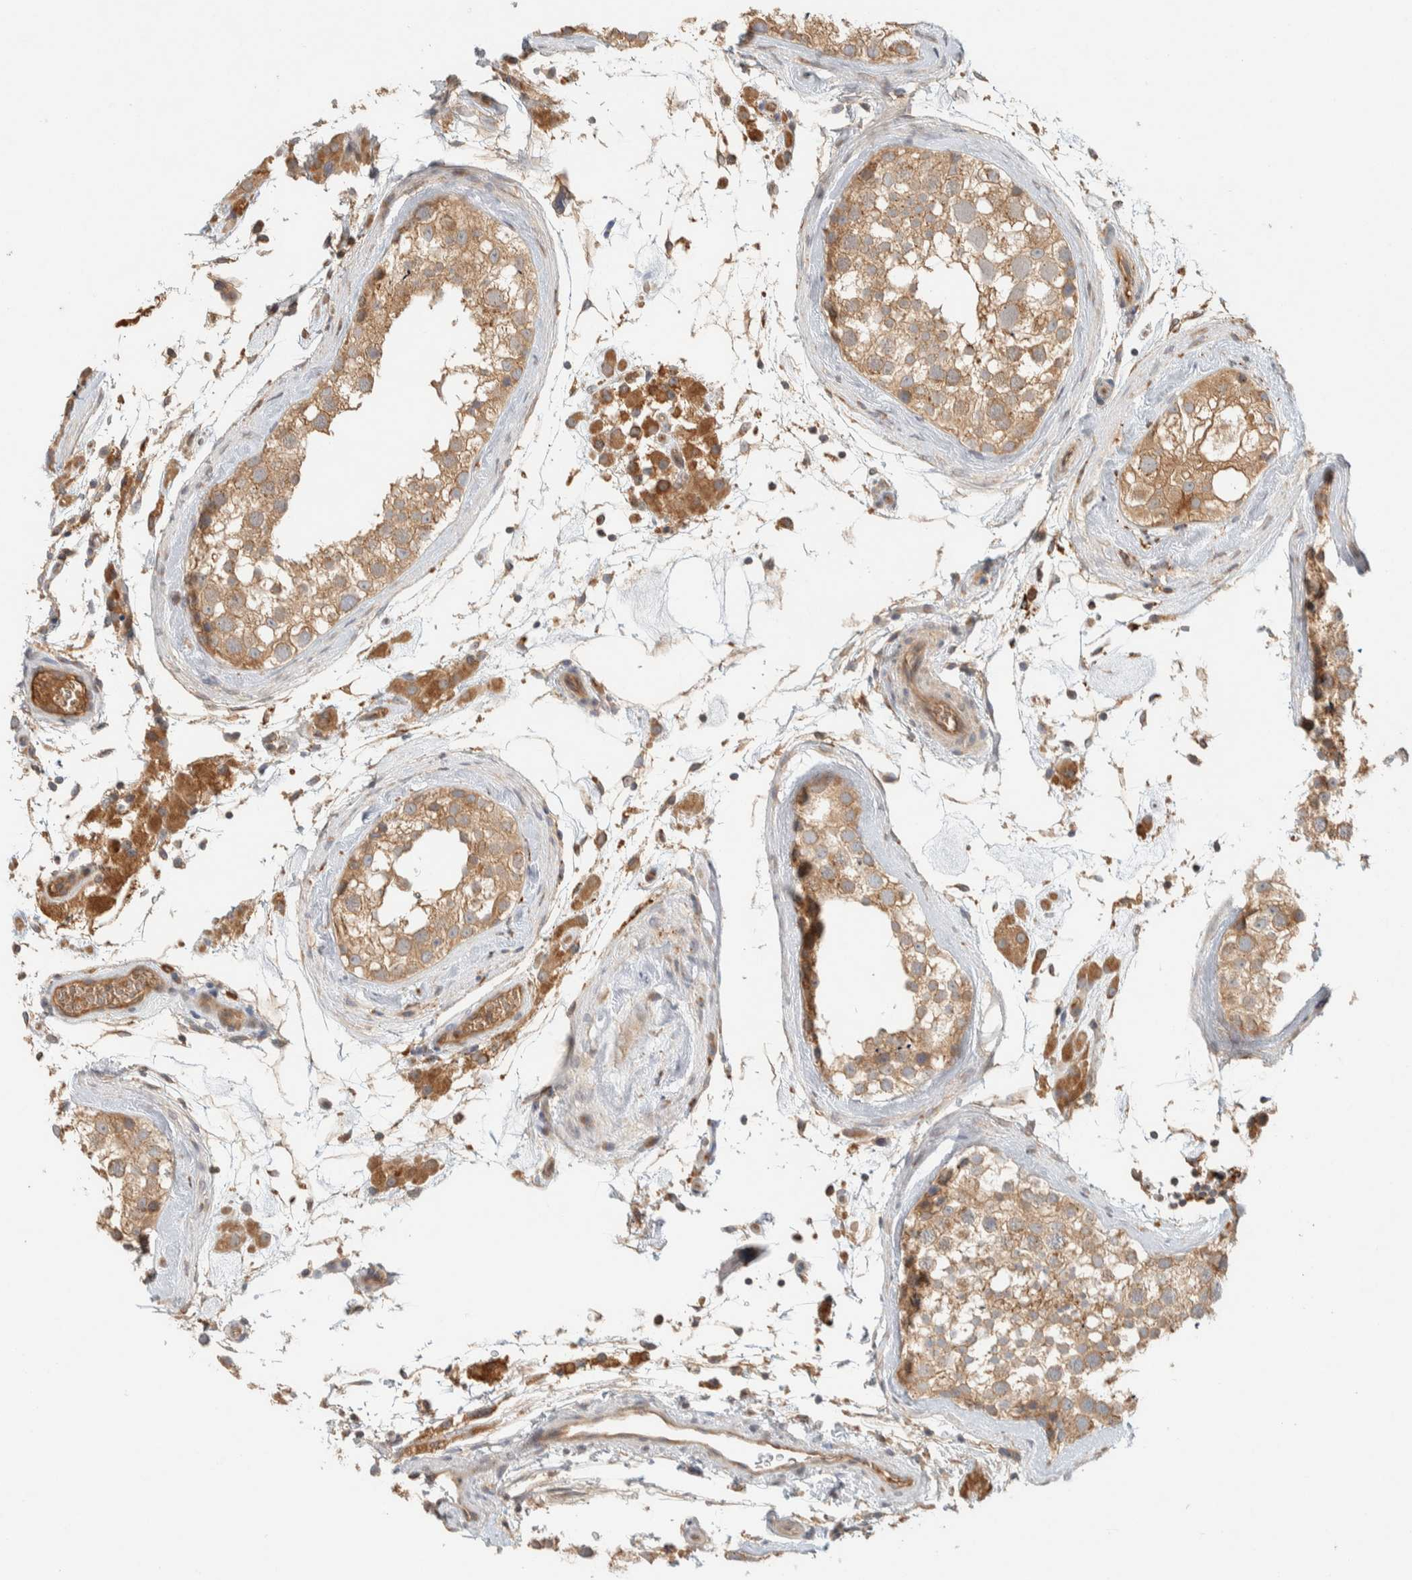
{"staining": {"intensity": "moderate", "quantity": ">75%", "location": "cytoplasmic/membranous"}, "tissue": "testis", "cell_type": "Cells in seminiferous ducts", "image_type": "normal", "snomed": [{"axis": "morphology", "description": "Normal tissue, NOS"}, {"axis": "topography", "description": "Testis"}], "caption": "IHC of benign testis shows medium levels of moderate cytoplasmic/membranous staining in approximately >75% of cells in seminiferous ducts.", "gene": "FAM167A", "patient": {"sex": "male", "age": 46}}